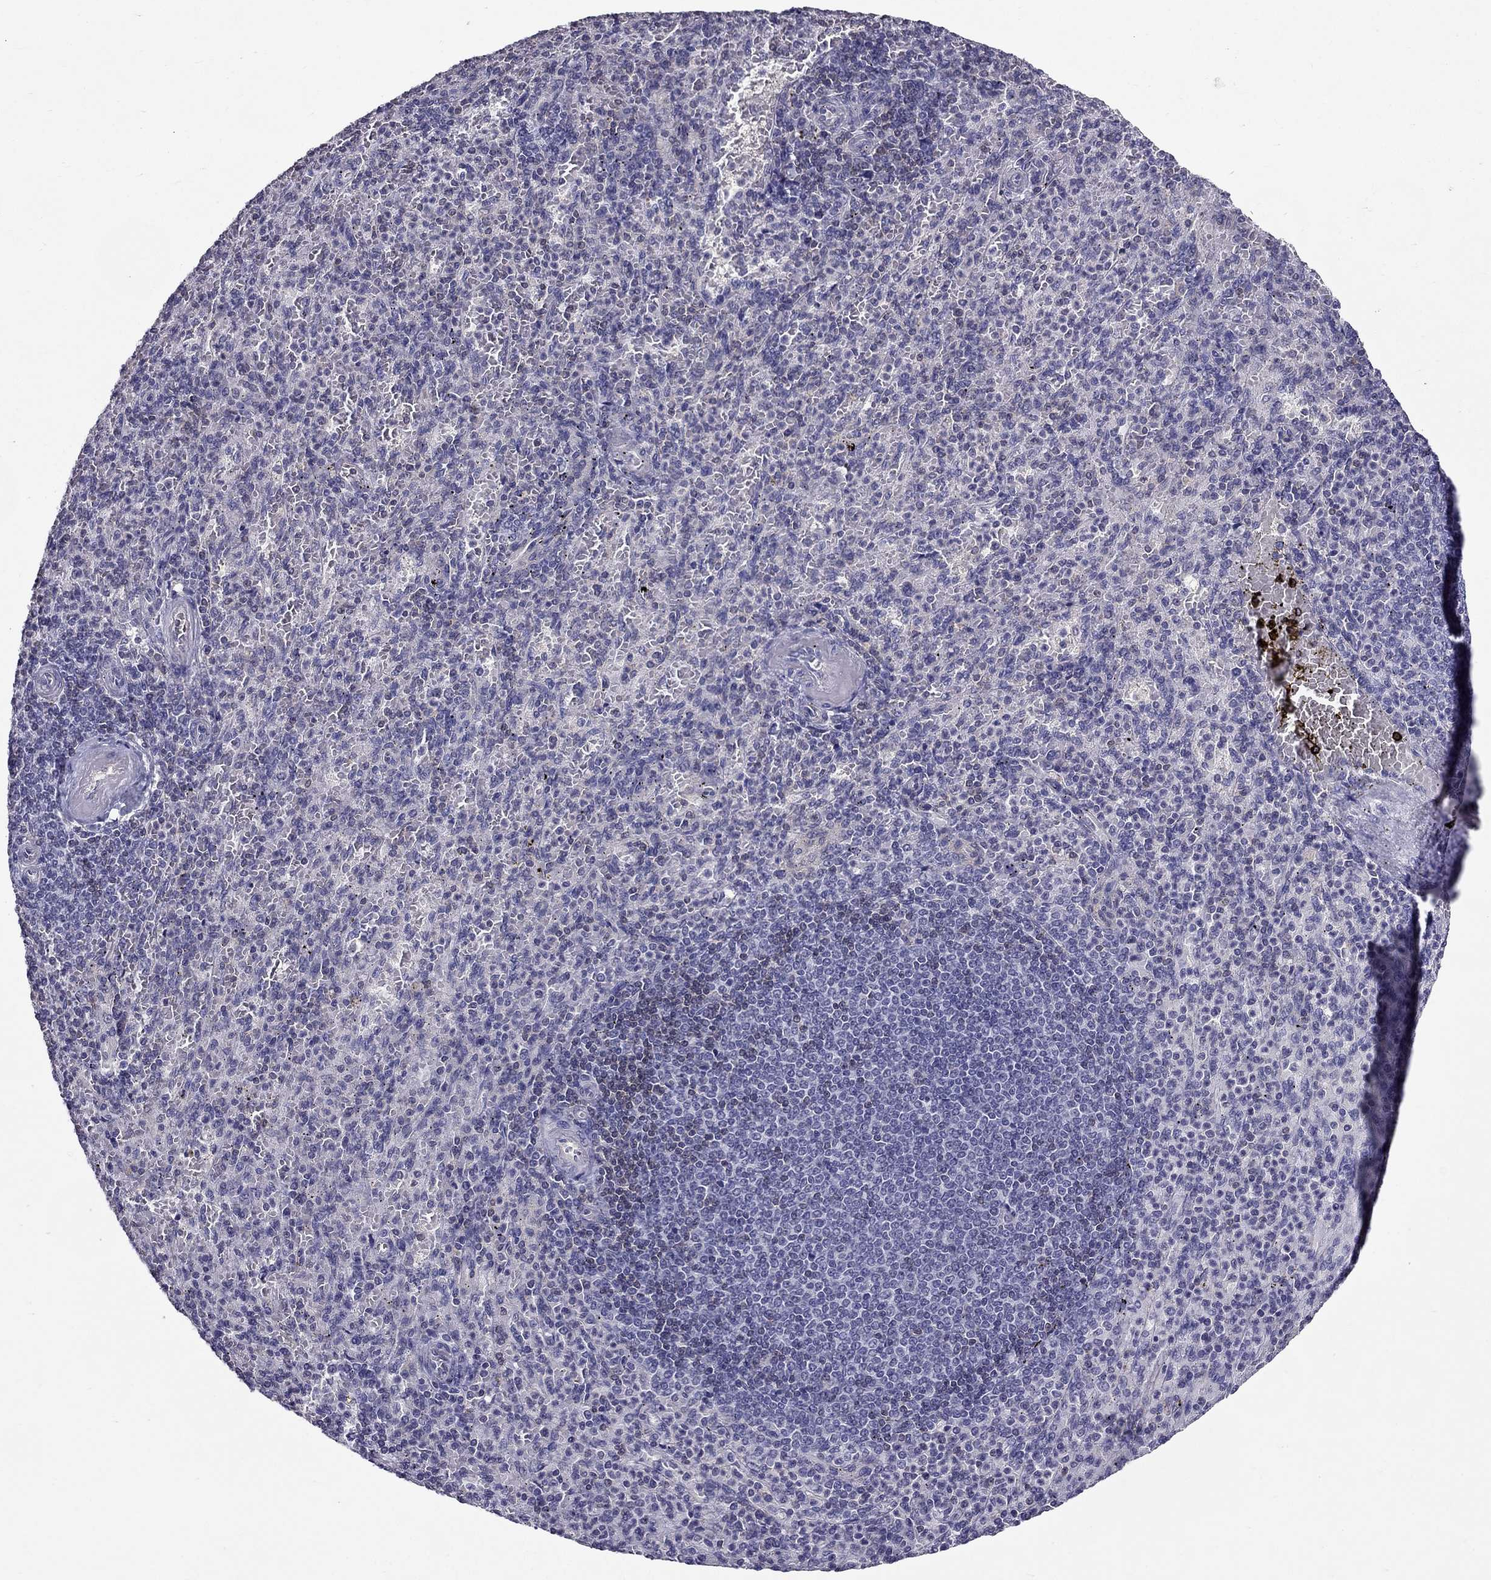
{"staining": {"intensity": "negative", "quantity": "none", "location": "none"}, "tissue": "spleen", "cell_type": "Cells in red pulp", "image_type": "normal", "snomed": [{"axis": "morphology", "description": "Normal tissue, NOS"}, {"axis": "topography", "description": "Spleen"}], "caption": "Immunohistochemistry of normal spleen exhibits no expression in cells in red pulp. Nuclei are stained in blue.", "gene": "AAK1", "patient": {"sex": "female", "age": 74}}